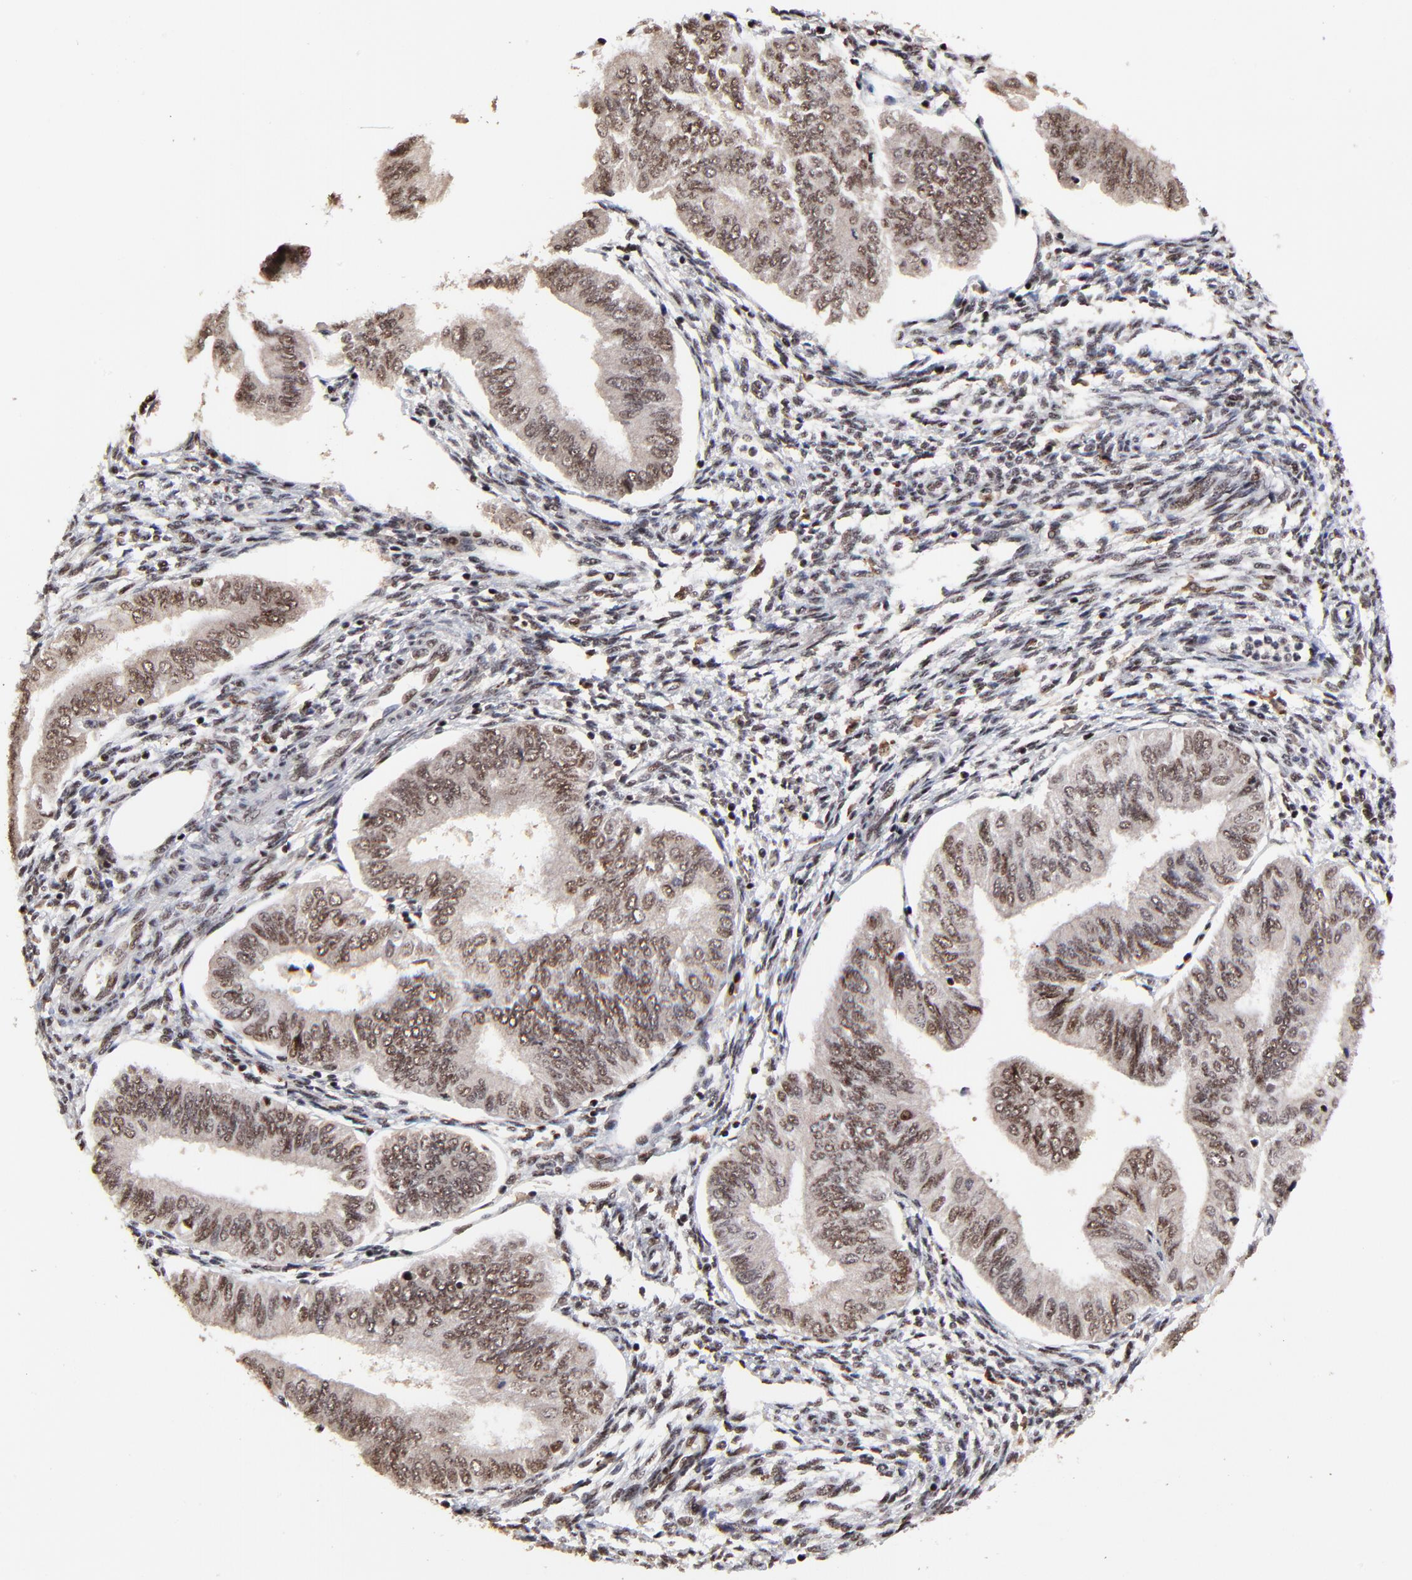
{"staining": {"intensity": "moderate", "quantity": ">75%", "location": "nuclear"}, "tissue": "endometrial cancer", "cell_type": "Tumor cells", "image_type": "cancer", "snomed": [{"axis": "morphology", "description": "Adenocarcinoma, NOS"}, {"axis": "topography", "description": "Endometrium"}], "caption": "This is a micrograph of immunohistochemistry (IHC) staining of endometrial cancer, which shows moderate positivity in the nuclear of tumor cells.", "gene": "RBM22", "patient": {"sex": "female", "age": 51}}